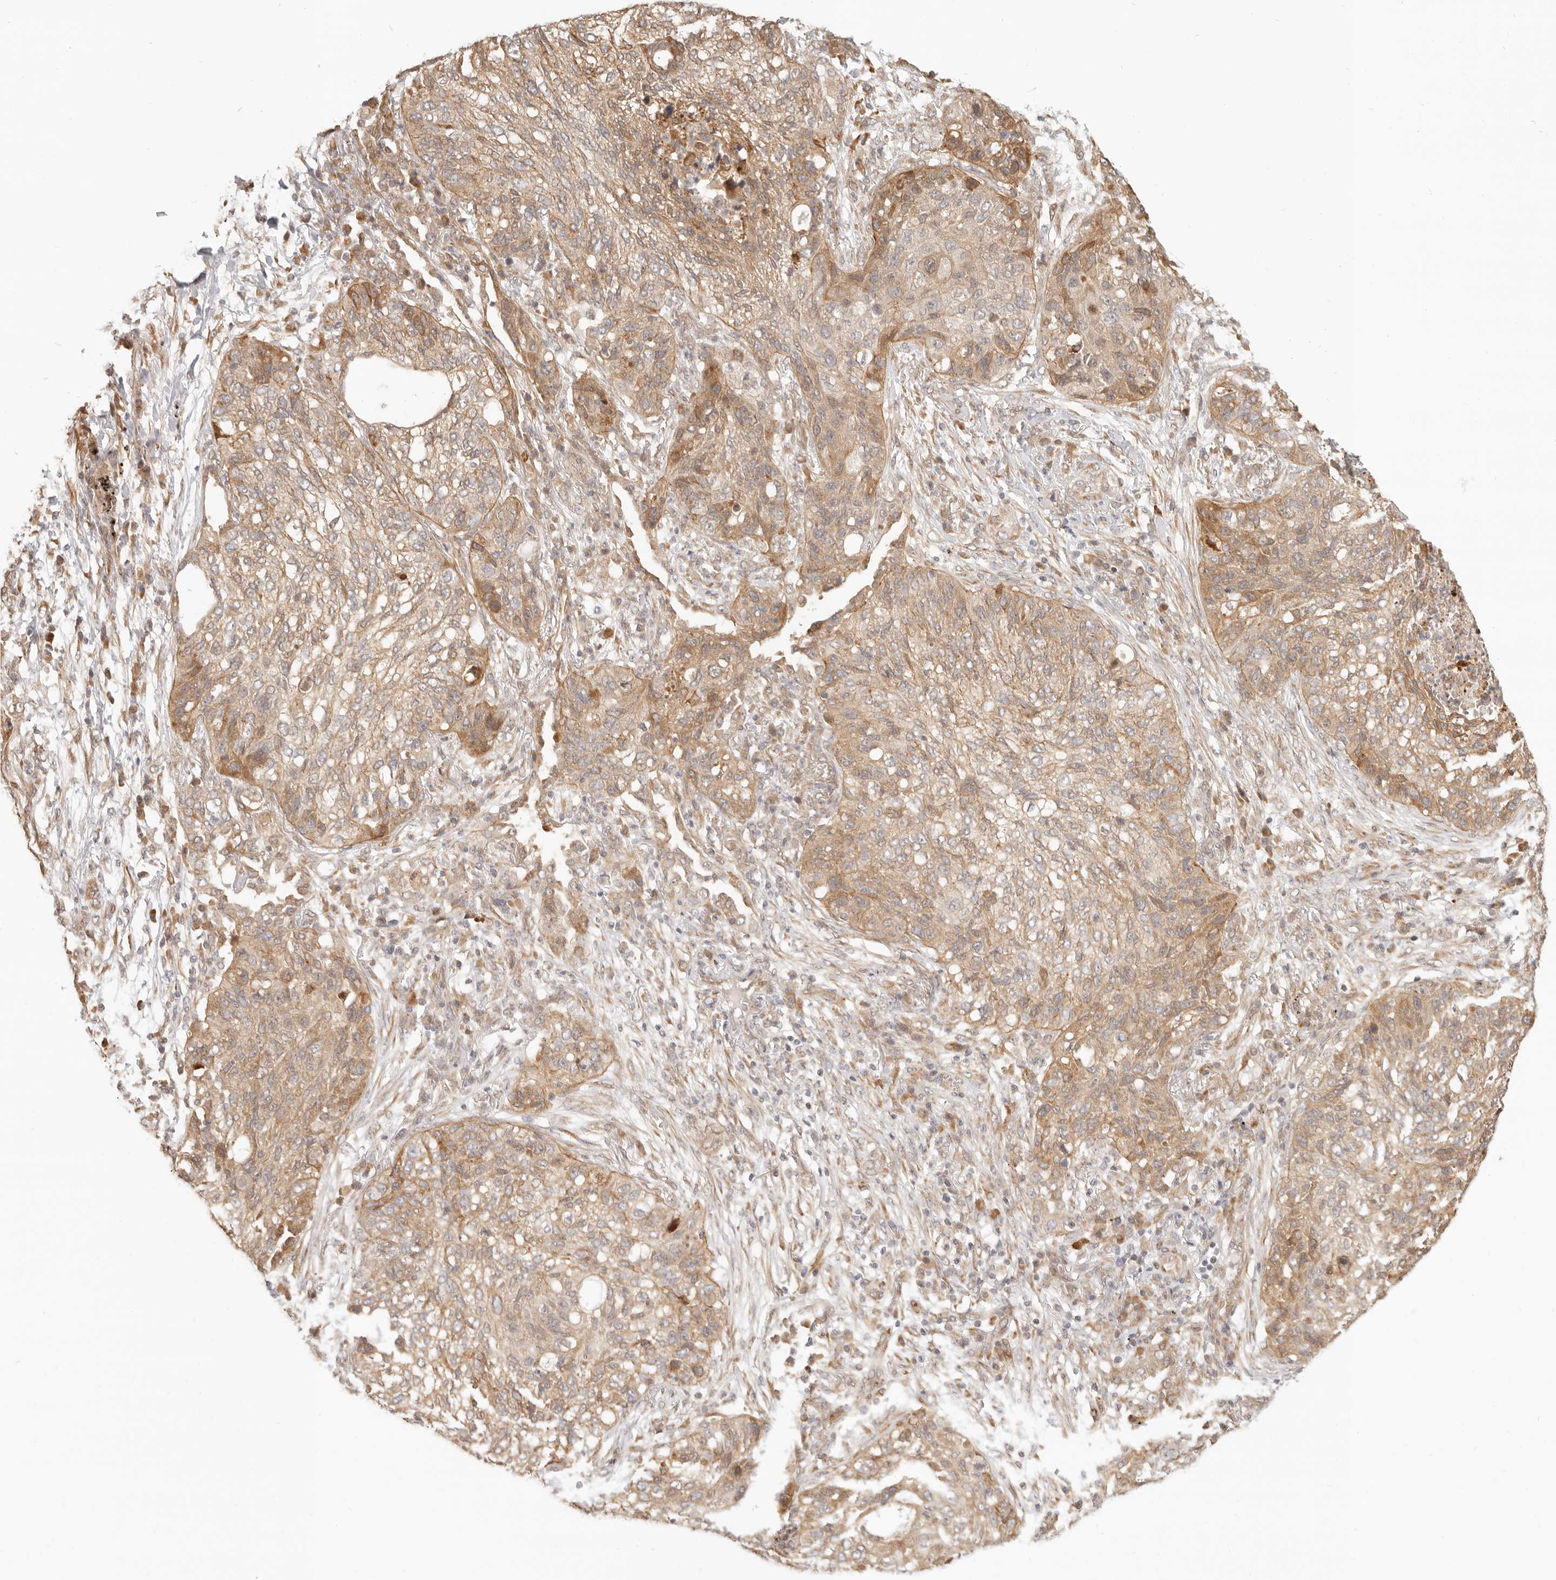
{"staining": {"intensity": "moderate", "quantity": ">75%", "location": "cytoplasmic/membranous"}, "tissue": "lung cancer", "cell_type": "Tumor cells", "image_type": "cancer", "snomed": [{"axis": "morphology", "description": "Squamous cell carcinoma, NOS"}, {"axis": "topography", "description": "Lung"}], "caption": "High-power microscopy captured an IHC image of squamous cell carcinoma (lung), revealing moderate cytoplasmic/membranous expression in about >75% of tumor cells.", "gene": "TUFT1", "patient": {"sex": "female", "age": 63}}